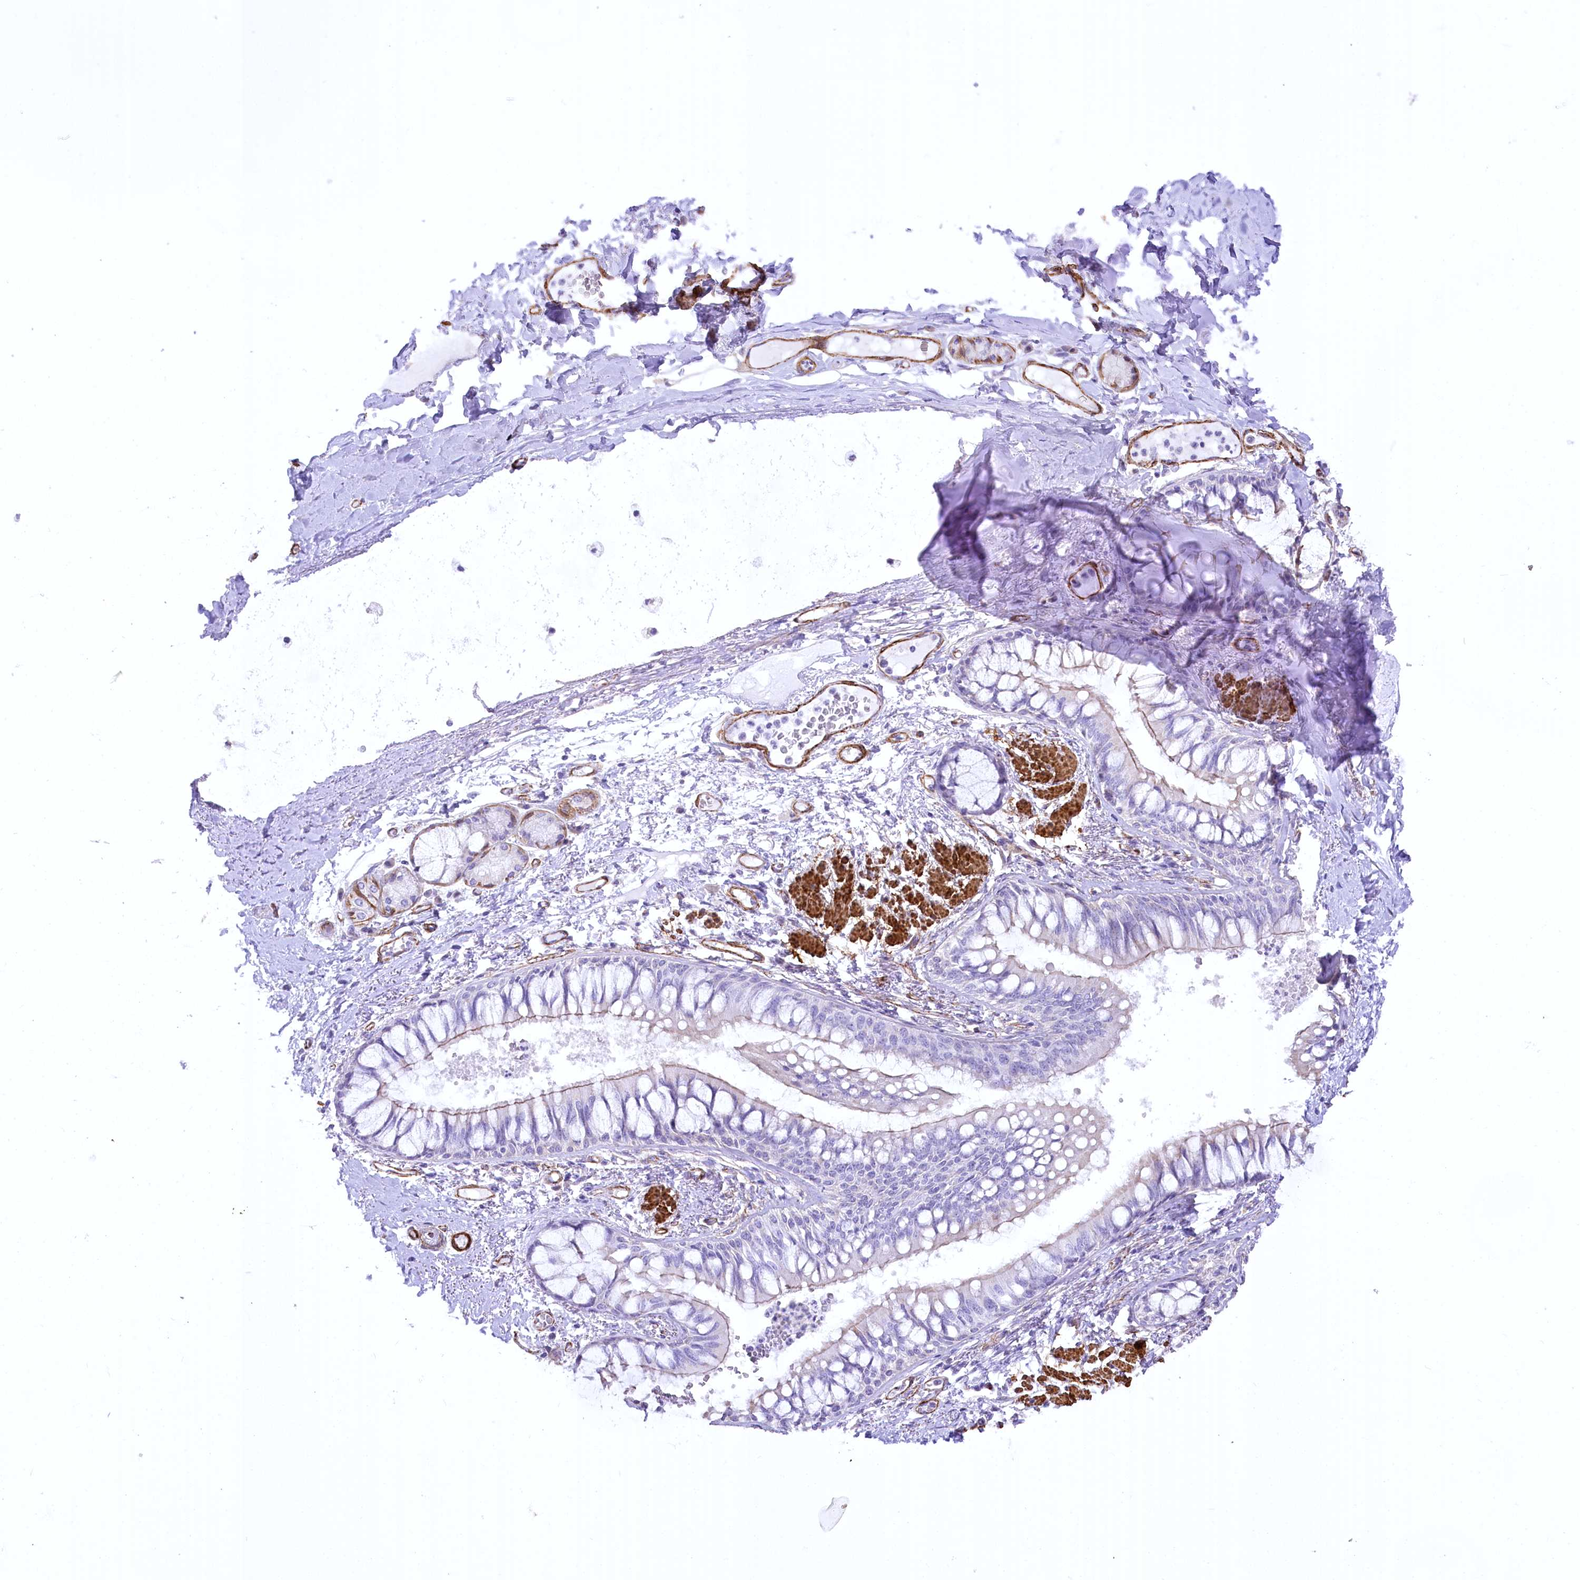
{"staining": {"intensity": "negative", "quantity": "none", "location": "none"}, "tissue": "adipose tissue", "cell_type": "Adipocytes", "image_type": "normal", "snomed": [{"axis": "morphology", "description": "Normal tissue, NOS"}, {"axis": "topography", "description": "Cartilage tissue"}, {"axis": "topography", "description": "Bronchus"}, {"axis": "topography", "description": "Lung"}, {"axis": "topography", "description": "Peripheral nerve tissue"}], "caption": "Human adipose tissue stained for a protein using immunohistochemistry (IHC) shows no positivity in adipocytes.", "gene": "SYNPO2", "patient": {"sex": "female", "age": 49}}